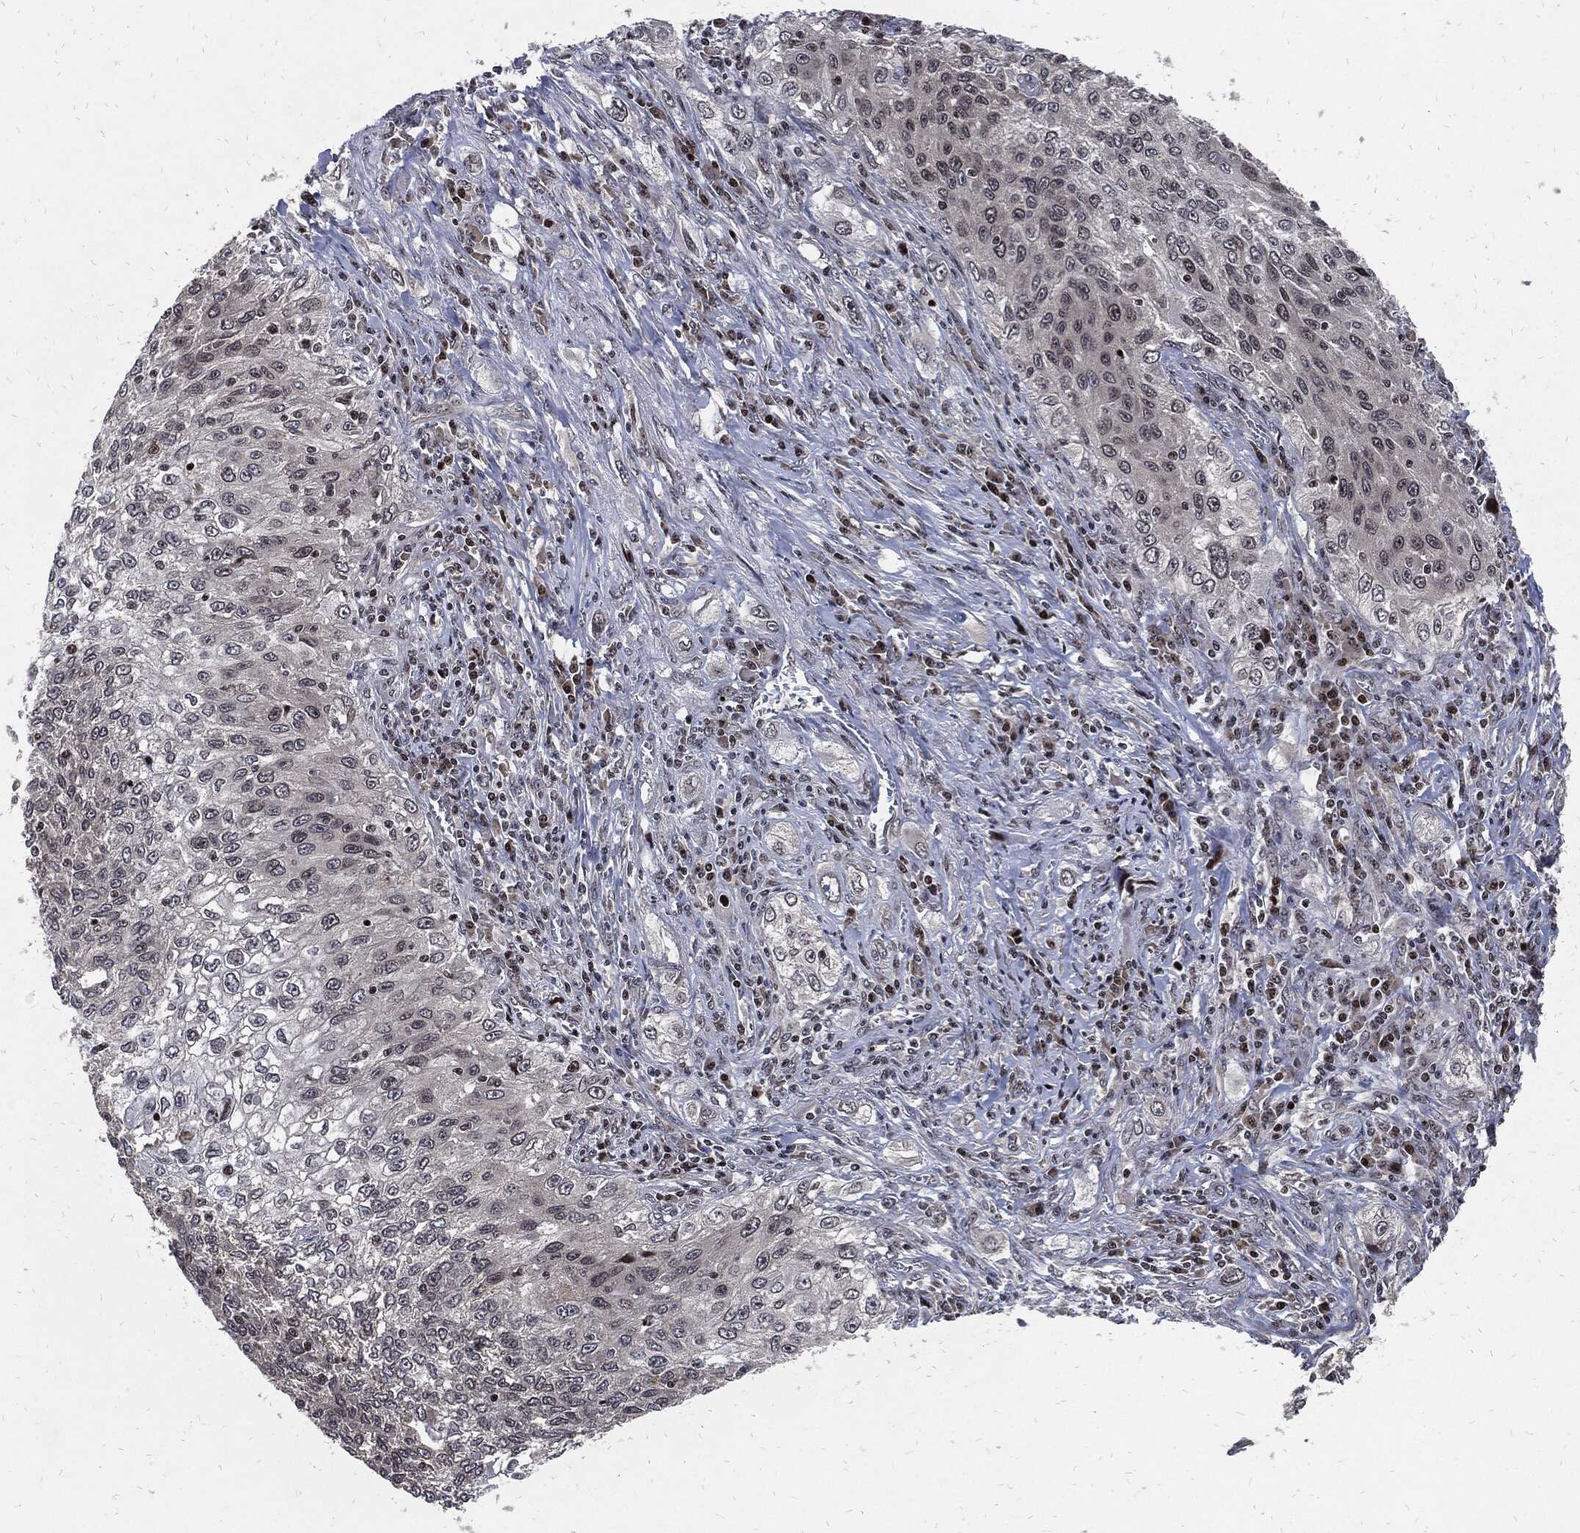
{"staining": {"intensity": "negative", "quantity": "none", "location": "none"}, "tissue": "lung cancer", "cell_type": "Tumor cells", "image_type": "cancer", "snomed": [{"axis": "morphology", "description": "Squamous cell carcinoma, NOS"}, {"axis": "topography", "description": "Lung"}], "caption": "DAB immunohistochemical staining of squamous cell carcinoma (lung) exhibits no significant positivity in tumor cells. (Stains: DAB (3,3'-diaminobenzidine) IHC with hematoxylin counter stain, Microscopy: brightfield microscopy at high magnification).", "gene": "ZNF775", "patient": {"sex": "female", "age": 69}}